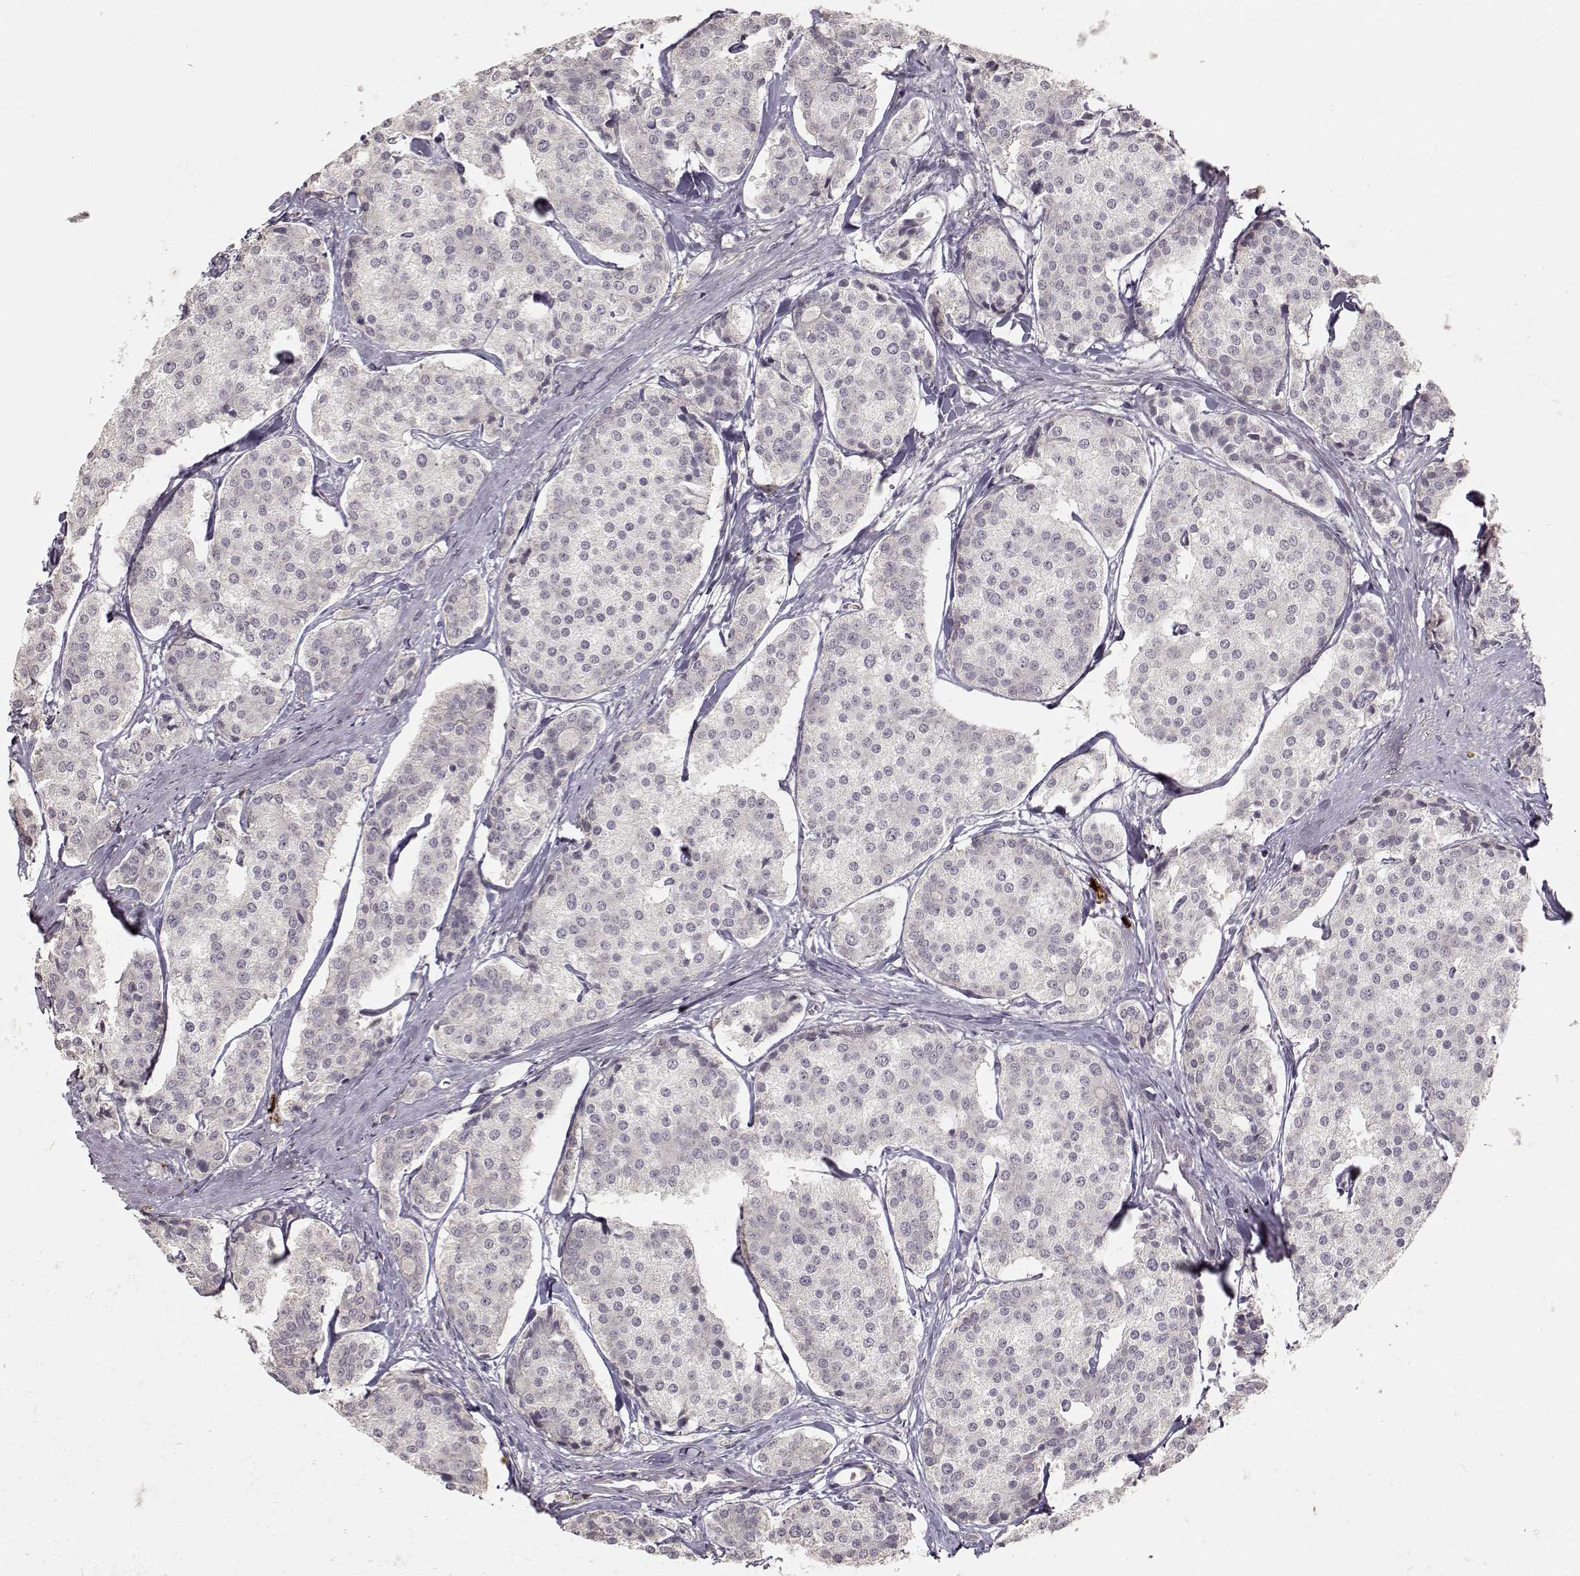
{"staining": {"intensity": "negative", "quantity": "none", "location": "none"}, "tissue": "carcinoid", "cell_type": "Tumor cells", "image_type": "cancer", "snomed": [{"axis": "morphology", "description": "Carcinoid, malignant, NOS"}, {"axis": "topography", "description": "Small intestine"}], "caption": "Immunohistochemistry of malignant carcinoid shows no staining in tumor cells.", "gene": "S100B", "patient": {"sex": "female", "age": 65}}